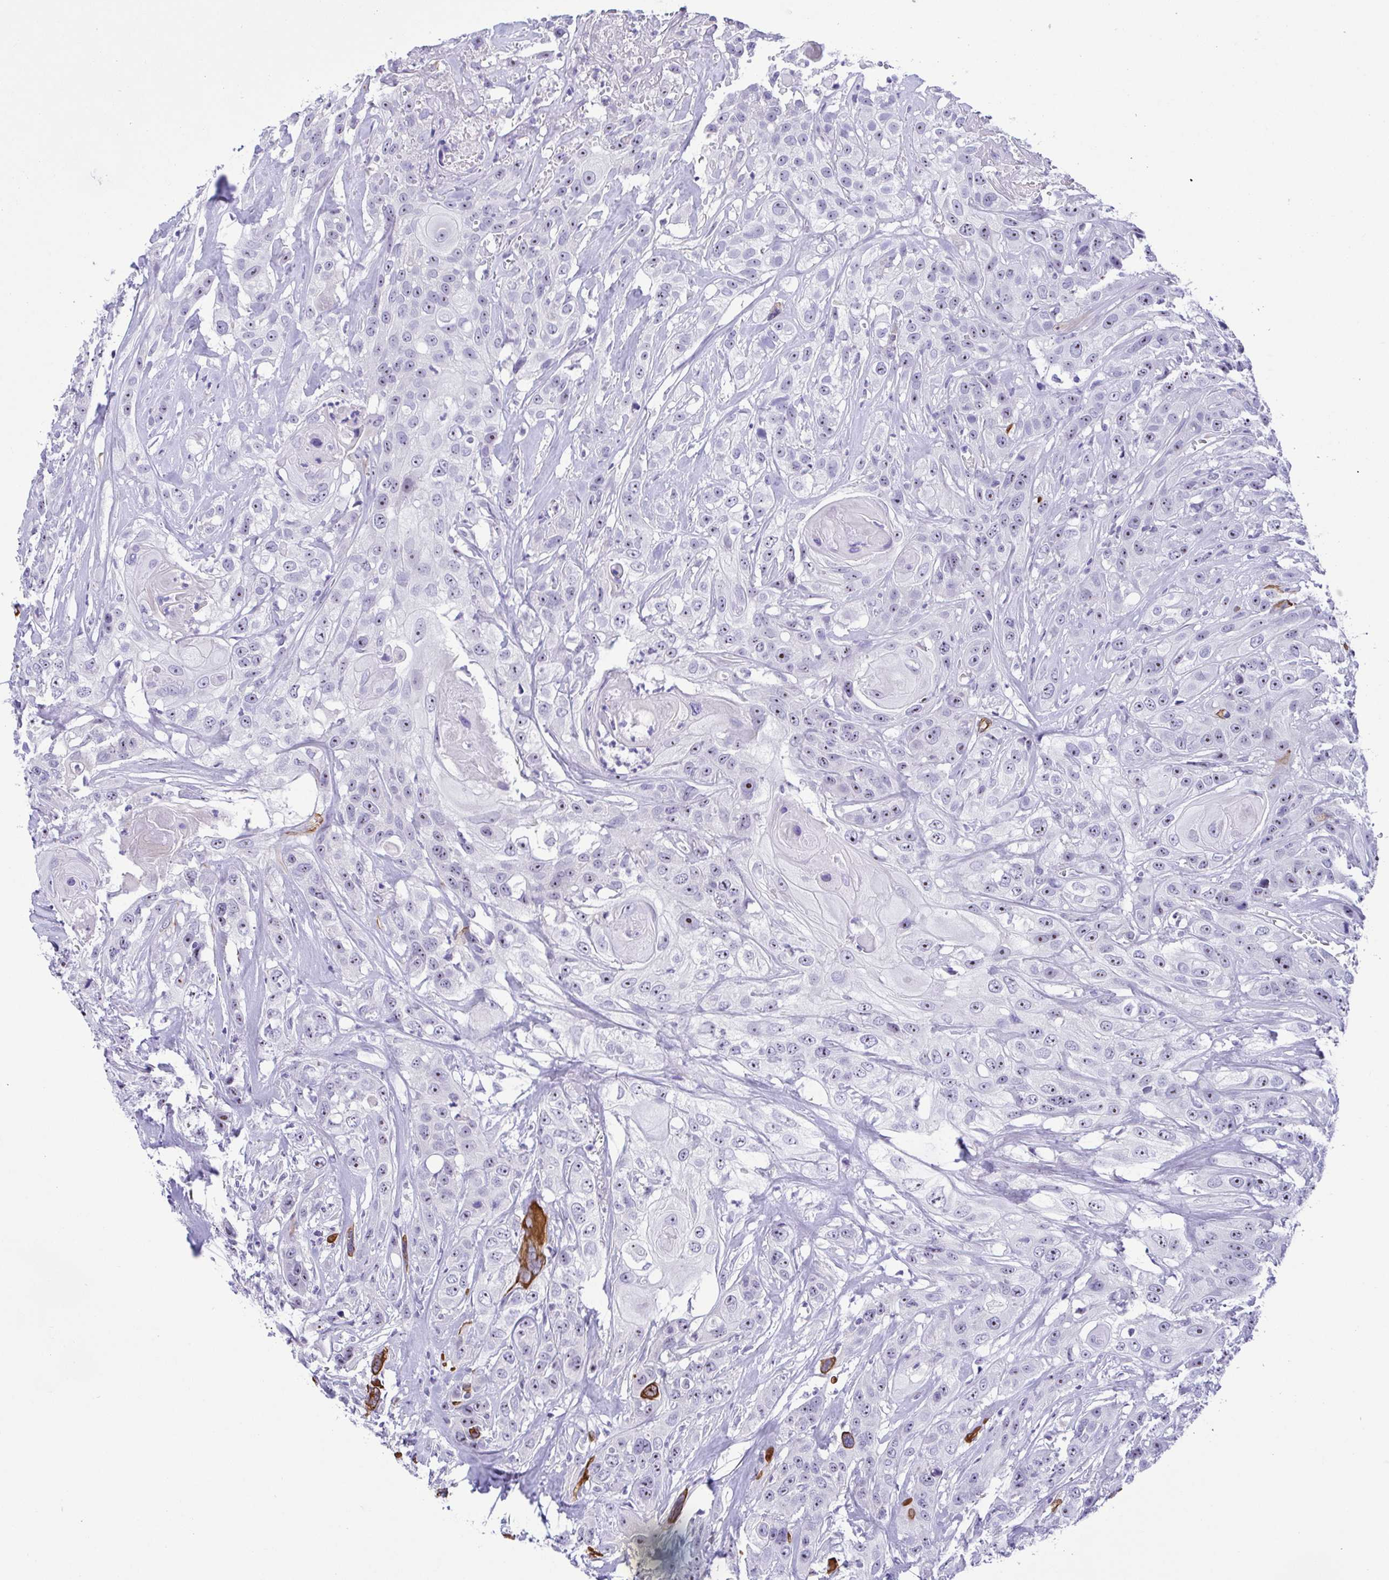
{"staining": {"intensity": "moderate", "quantity": "<25%", "location": "nuclear"}, "tissue": "head and neck cancer", "cell_type": "Tumor cells", "image_type": "cancer", "snomed": [{"axis": "morphology", "description": "Squamous cell carcinoma, NOS"}, {"axis": "topography", "description": "Head-Neck"}], "caption": "High-magnification brightfield microscopy of squamous cell carcinoma (head and neck) stained with DAB (3,3'-diaminobenzidine) (brown) and counterstained with hematoxylin (blue). tumor cells exhibit moderate nuclear staining is present in approximately<25% of cells. The staining was performed using DAB (3,3'-diaminobenzidine), with brown indicating positive protein expression. Nuclei are stained blue with hematoxylin.", "gene": "MYL7", "patient": {"sex": "male", "age": 57}}